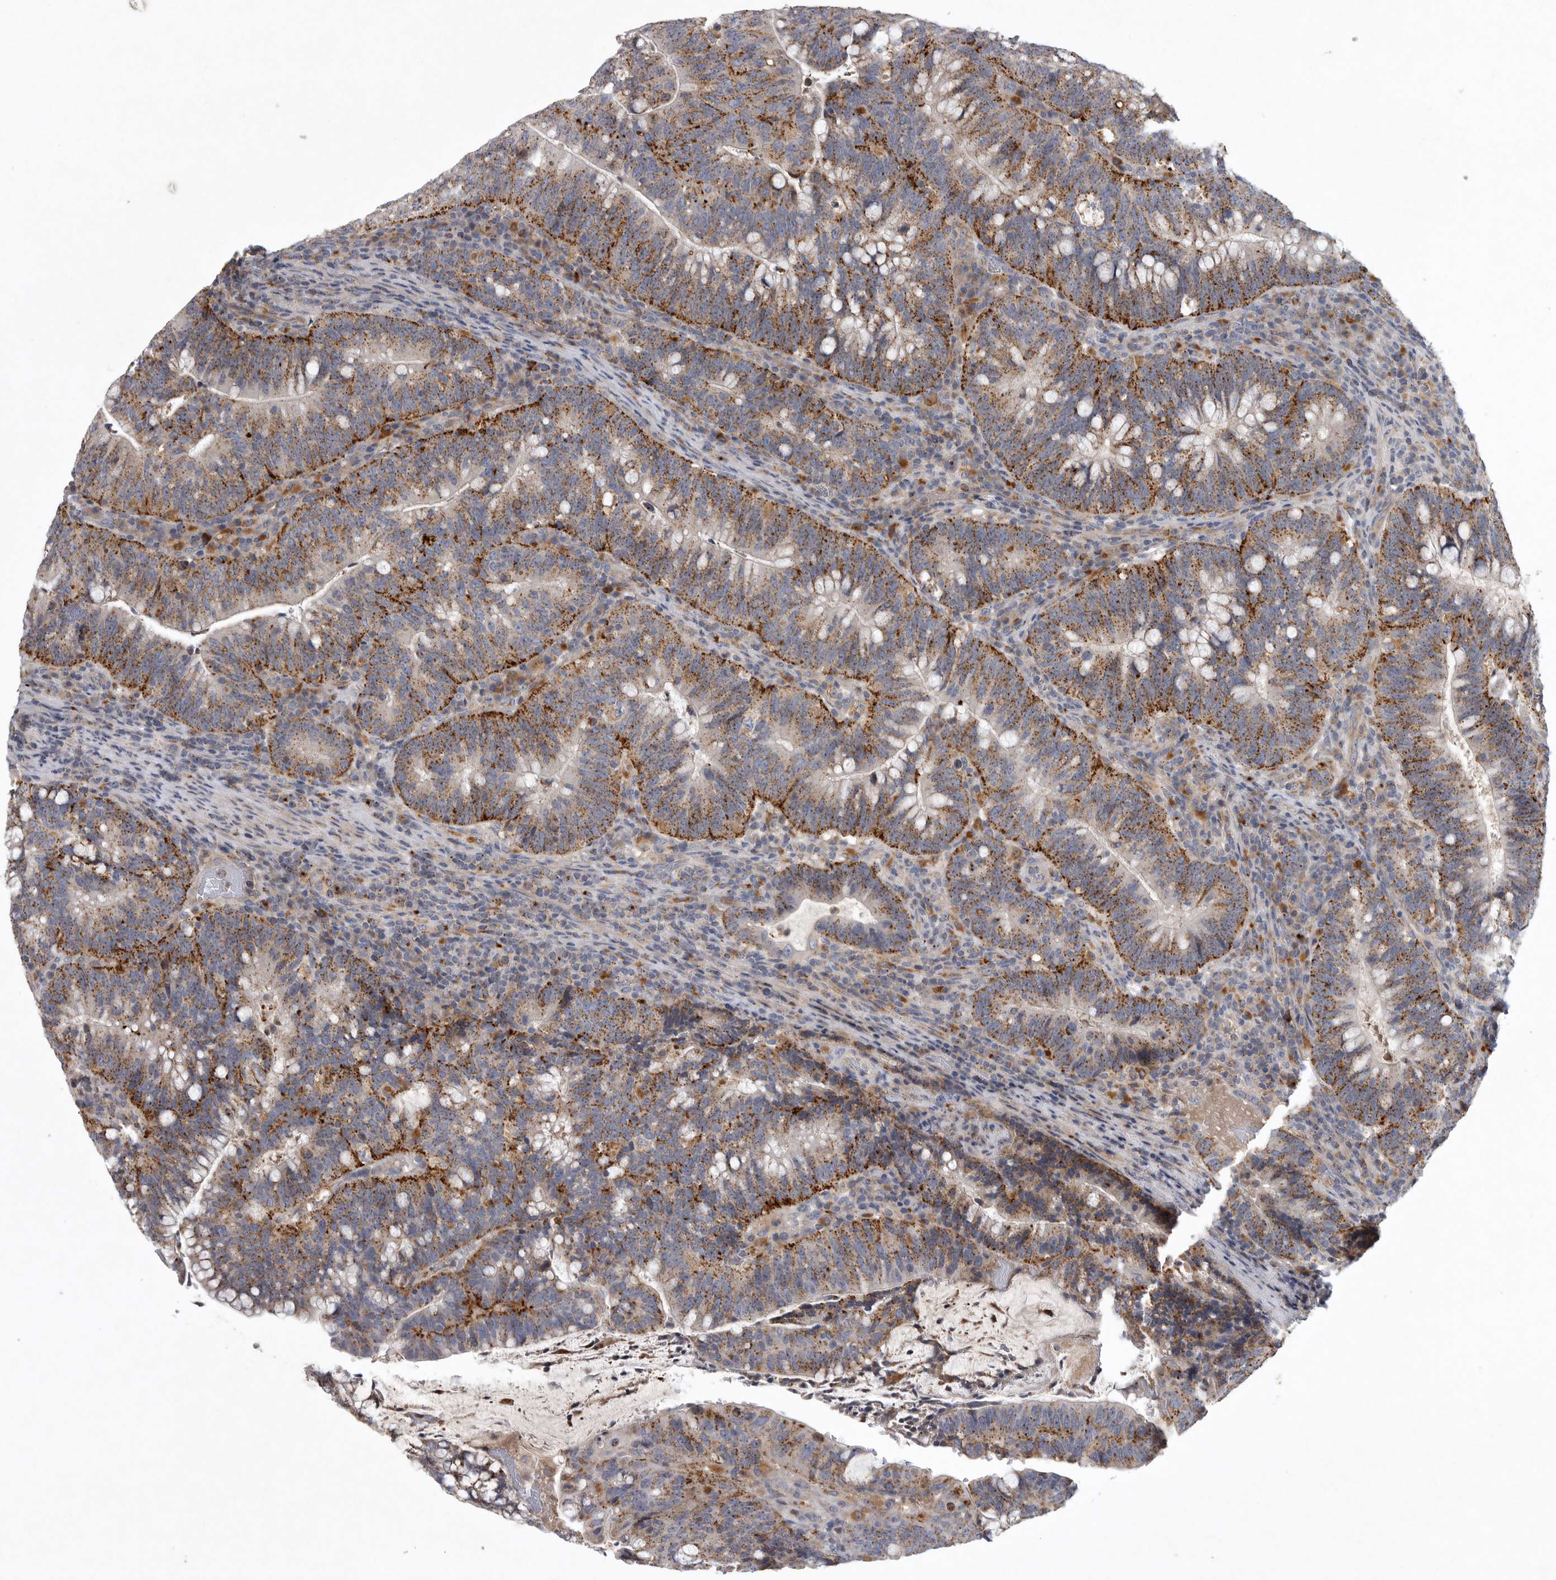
{"staining": {"intensity": "moderate", "quantity": ">75%", "location": "cytoplasmic/membranous"}, "tissue": "colorectal cancer", "cell_type": "Tumor cells", "image_type": "cancer", "snomed": [{"axis": "morphology", "description": "Adenocarcinoma, NOS"}, {"axis": "topography", "description": "Colon"}], "caption": "Protein expression analysis of adenocarcinoma (colorectal) exhibits moderate cytoplasmic/membranous expression in about >75% of tumor cells.", "gene": "LAMTOR3", "patient": {"sex": "female", "age": 66}}